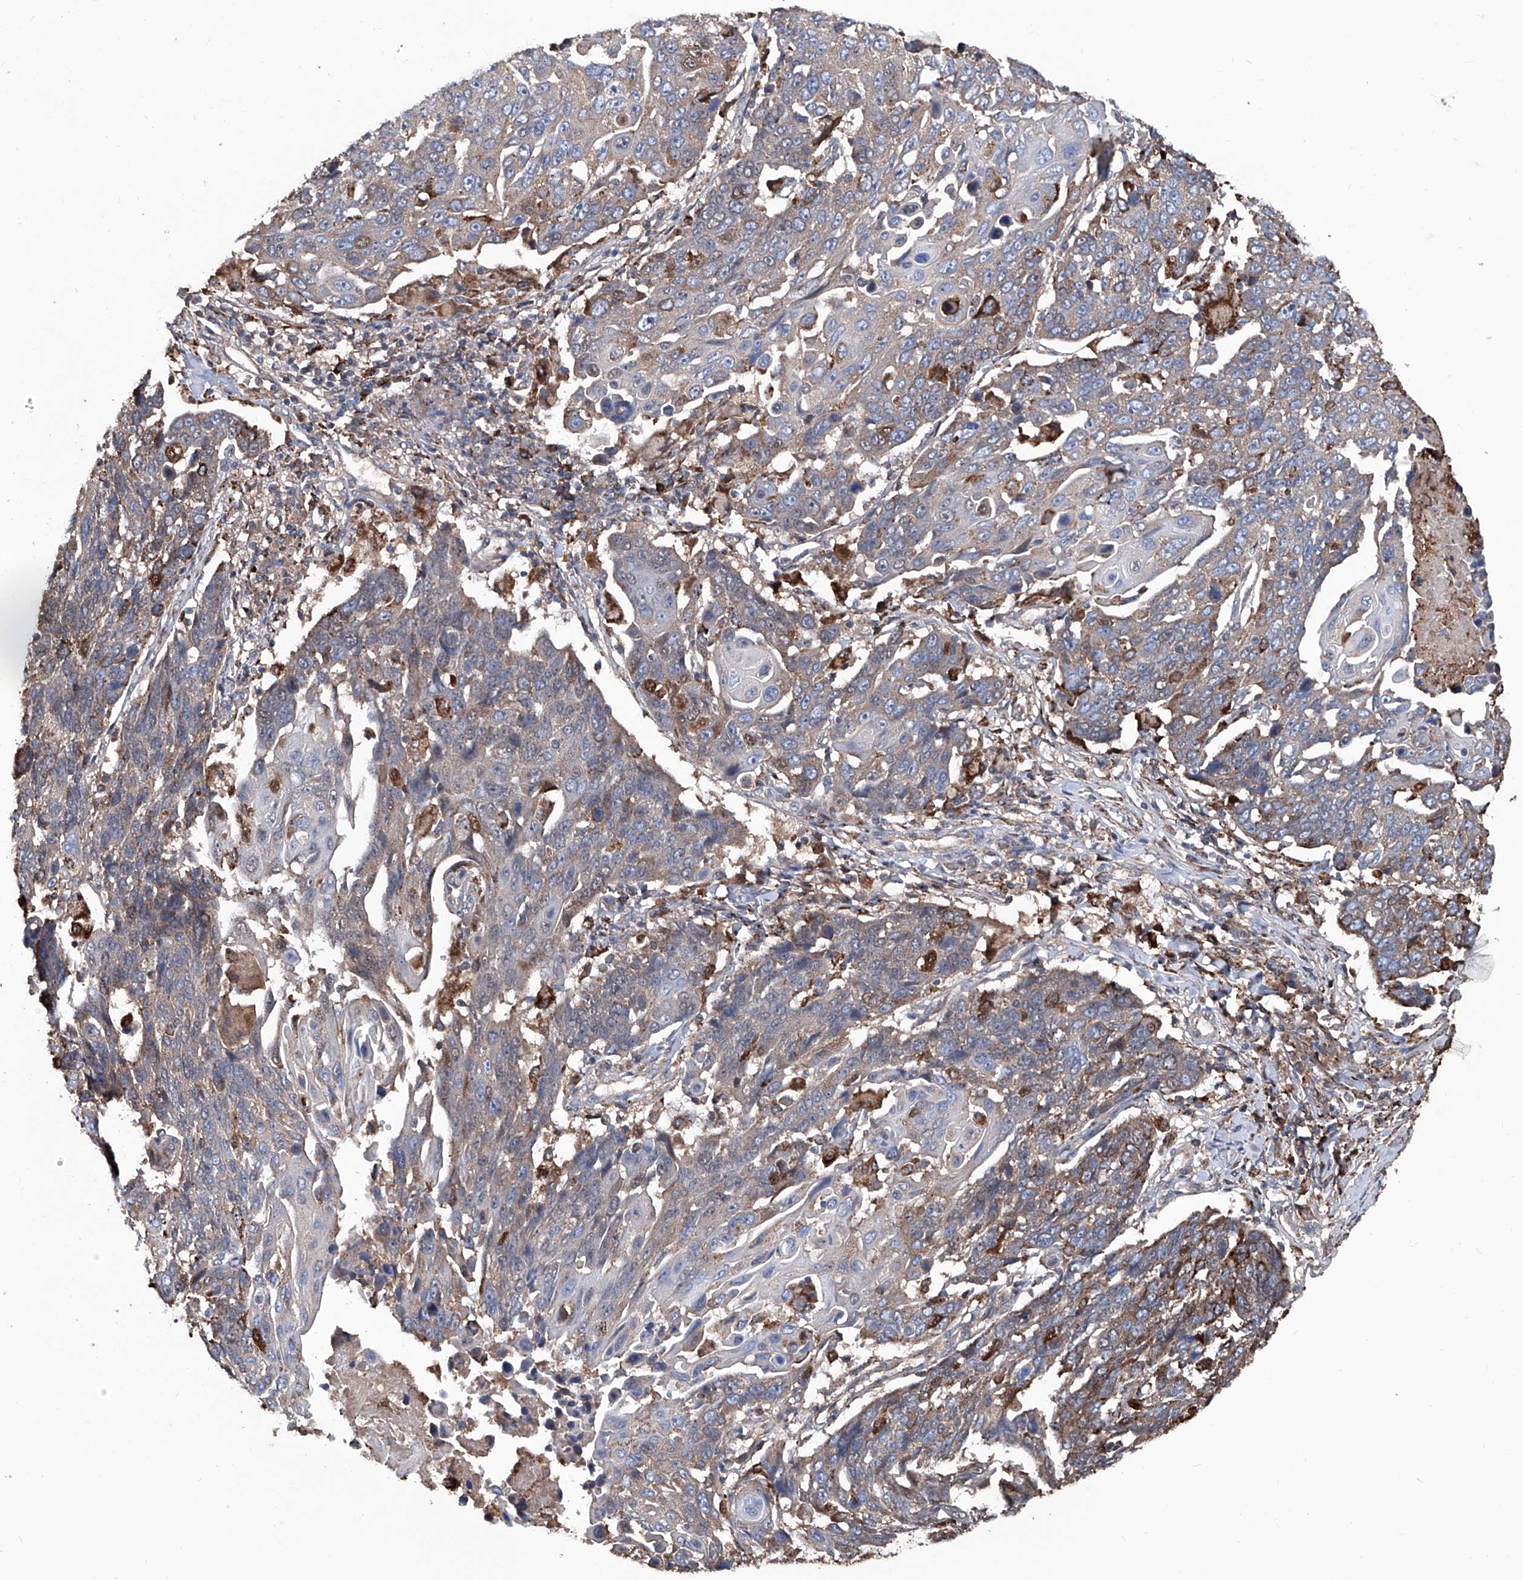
{"staining": {"intensity": "moderate", "quantity": ">75%", "location": "cytoplasmic/membranous"}, "tissue": "lung cancer", "cell_type": "Tumor cells", "image_type": "cancer", "snomed": [{"axis": "morphology", "description": "Squamous cell carcinoma, NOS"}, {"axis": "topography", "description": "Lung"}], "caption": "This micrograph demonstrates immunohistochemistry (IHC) staining of squamous cell carcinoma (lung), with medium moderate cytoplasmic/membranous expression in approximately >75% of tumor cells.", "gene": "NHS", "patient": {"sex": "male", "age": 66}}